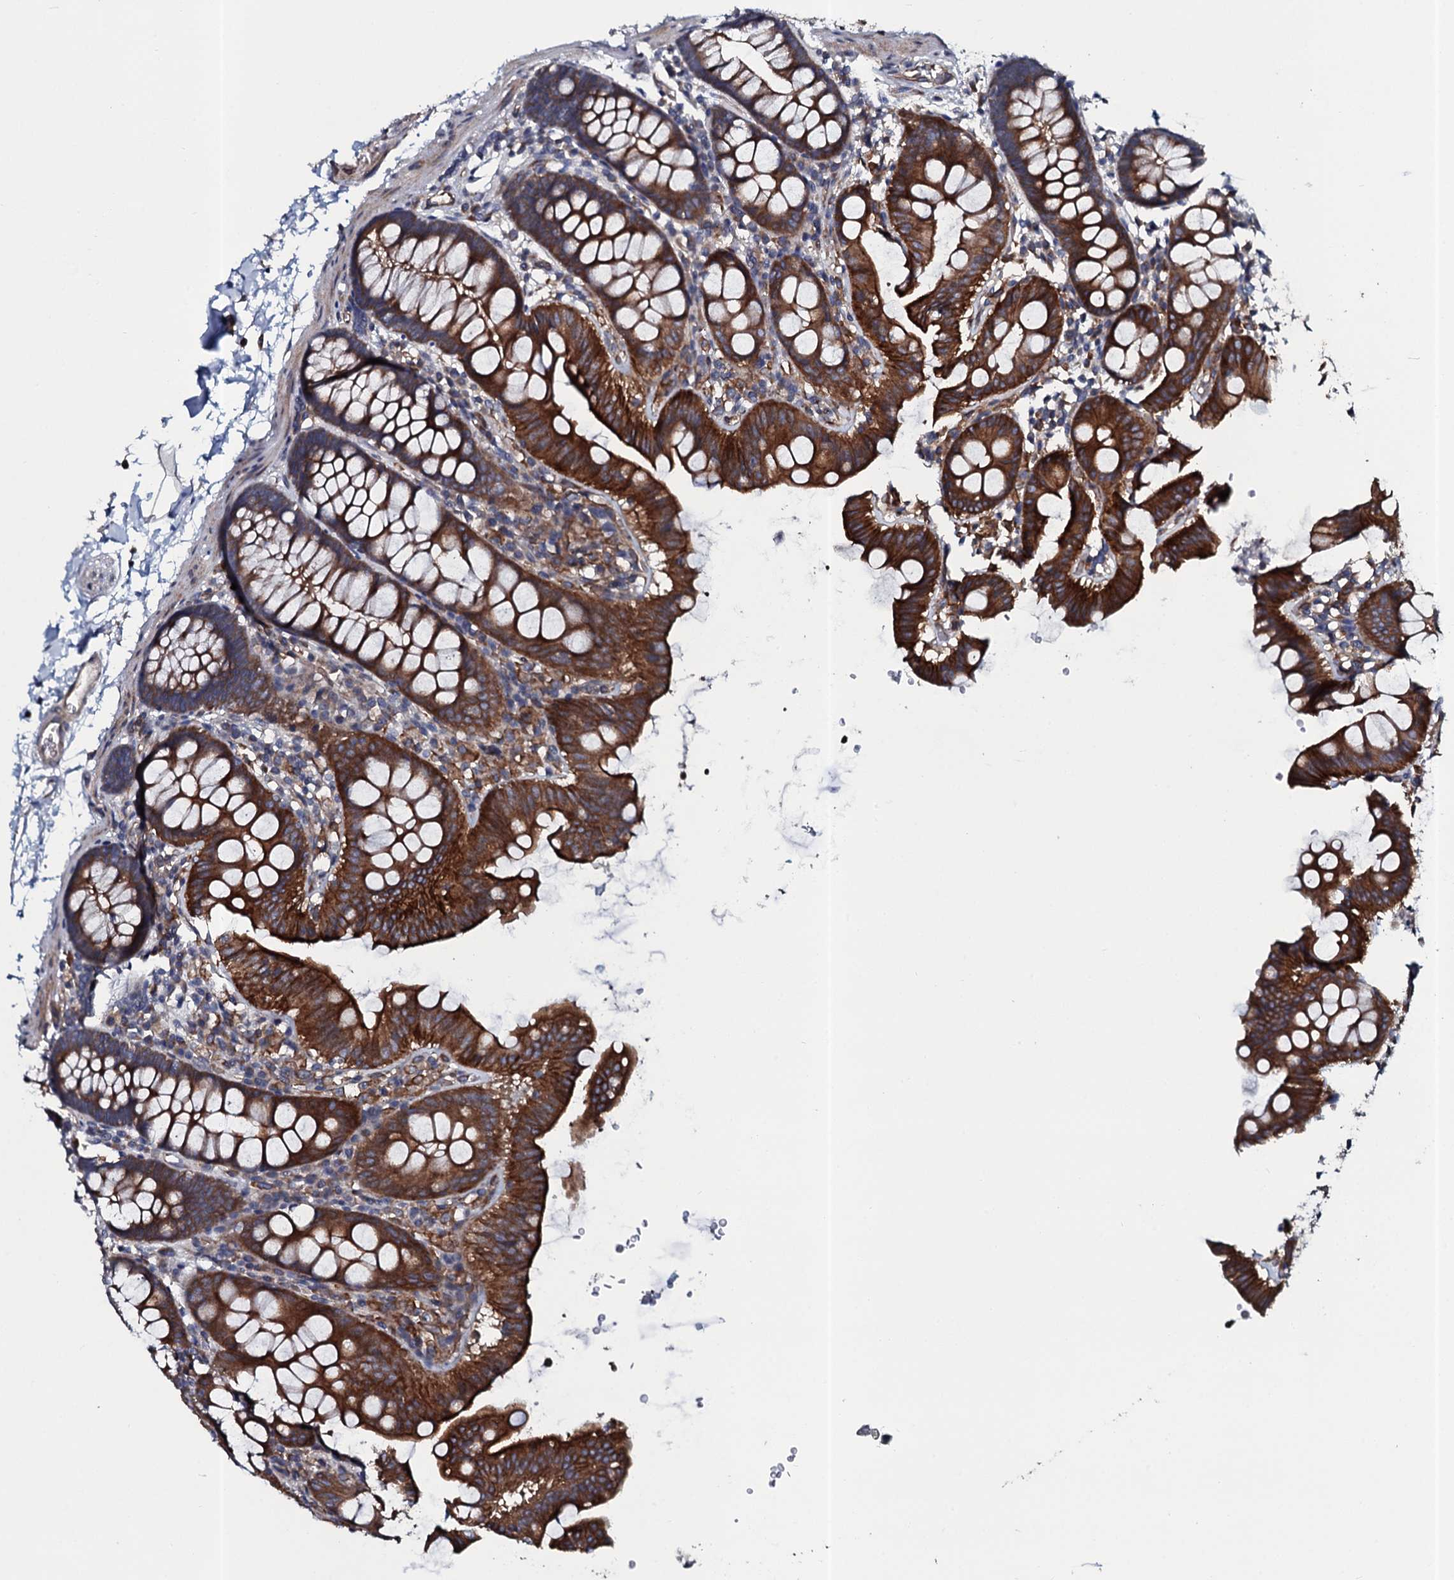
{"staining": {"intensity": "weak", "quantity": "25%-75%", "location": "cytoplasmic/membranous"}, "tissue": "colon", "cell_type": "Endothelial cells", "image_type": "normal", "snomed": [{"axis": "morphology", "description": "Normal tissue, NOS"}, {"axis": "topography", "description": "Colon"}], "caption": "A high-resolution micrograph shows immunohistochemistry staining of unremarkable colon, which reveals weak cytoplasmic/membranous expression in approximately 25%-75% of endothelial cells.", "gene": "TMEM151A", "patient": {"sex": "male", "age": 75}}